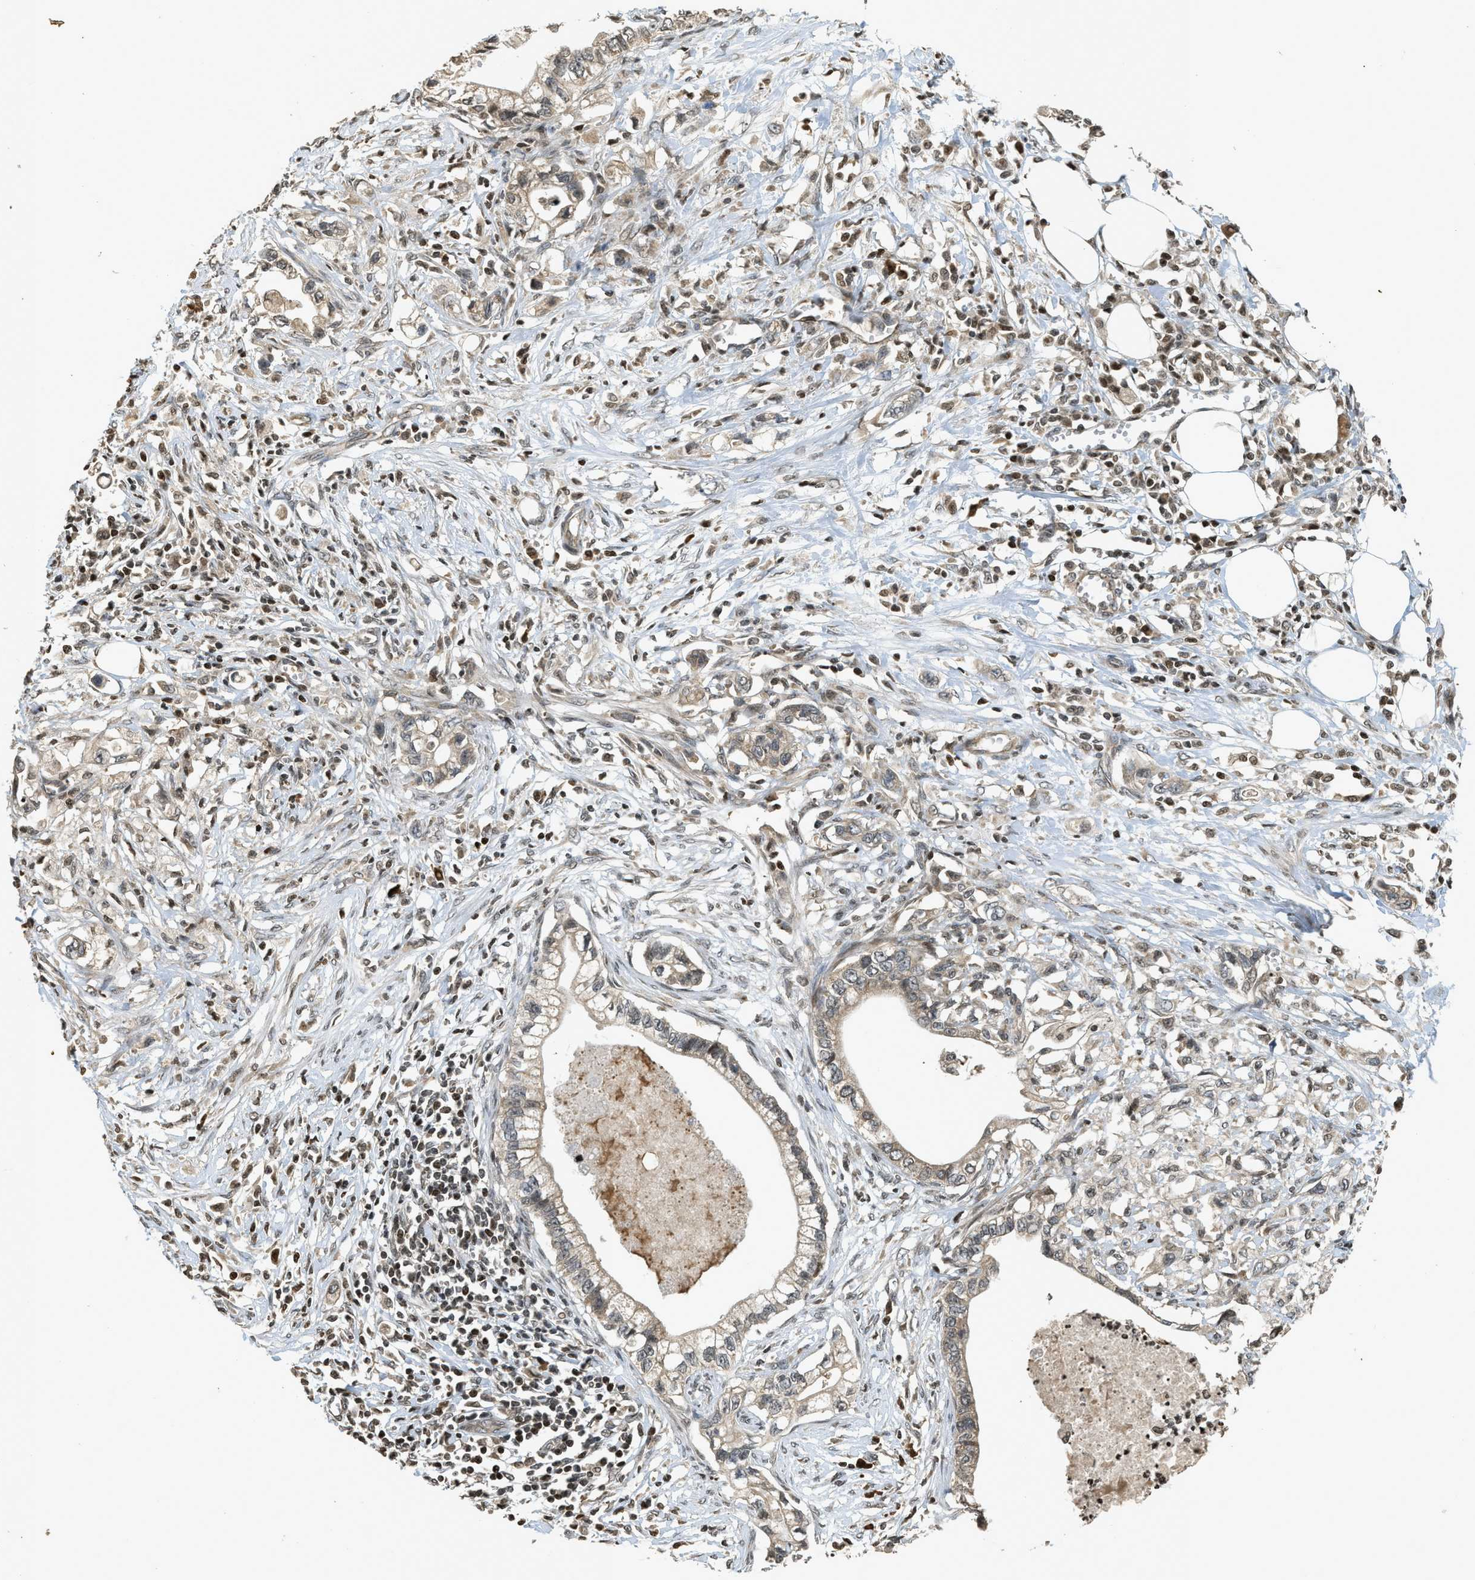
{"staining": {"intensity": "weak", "quantity": "25%-75%", "location": "cytoplasmic/membranous"}, "tissue": "pancreatic cancer", "cell_type": "Tumor cells", "image_type": "cancer", "snomed": [{"axis": "morphology", "description": "Adenocarcinoma, NOS"}, {"axis": "topography", "description": "Pancreas"}], "caption": "Protein expression analysis of human pancreatic cancer reveals weak cytoplasmic/membranous expression in about 25%-75% of tumor cells.", "gene": "SIAH1", "patient": {"sex": "male", "age": 56}}